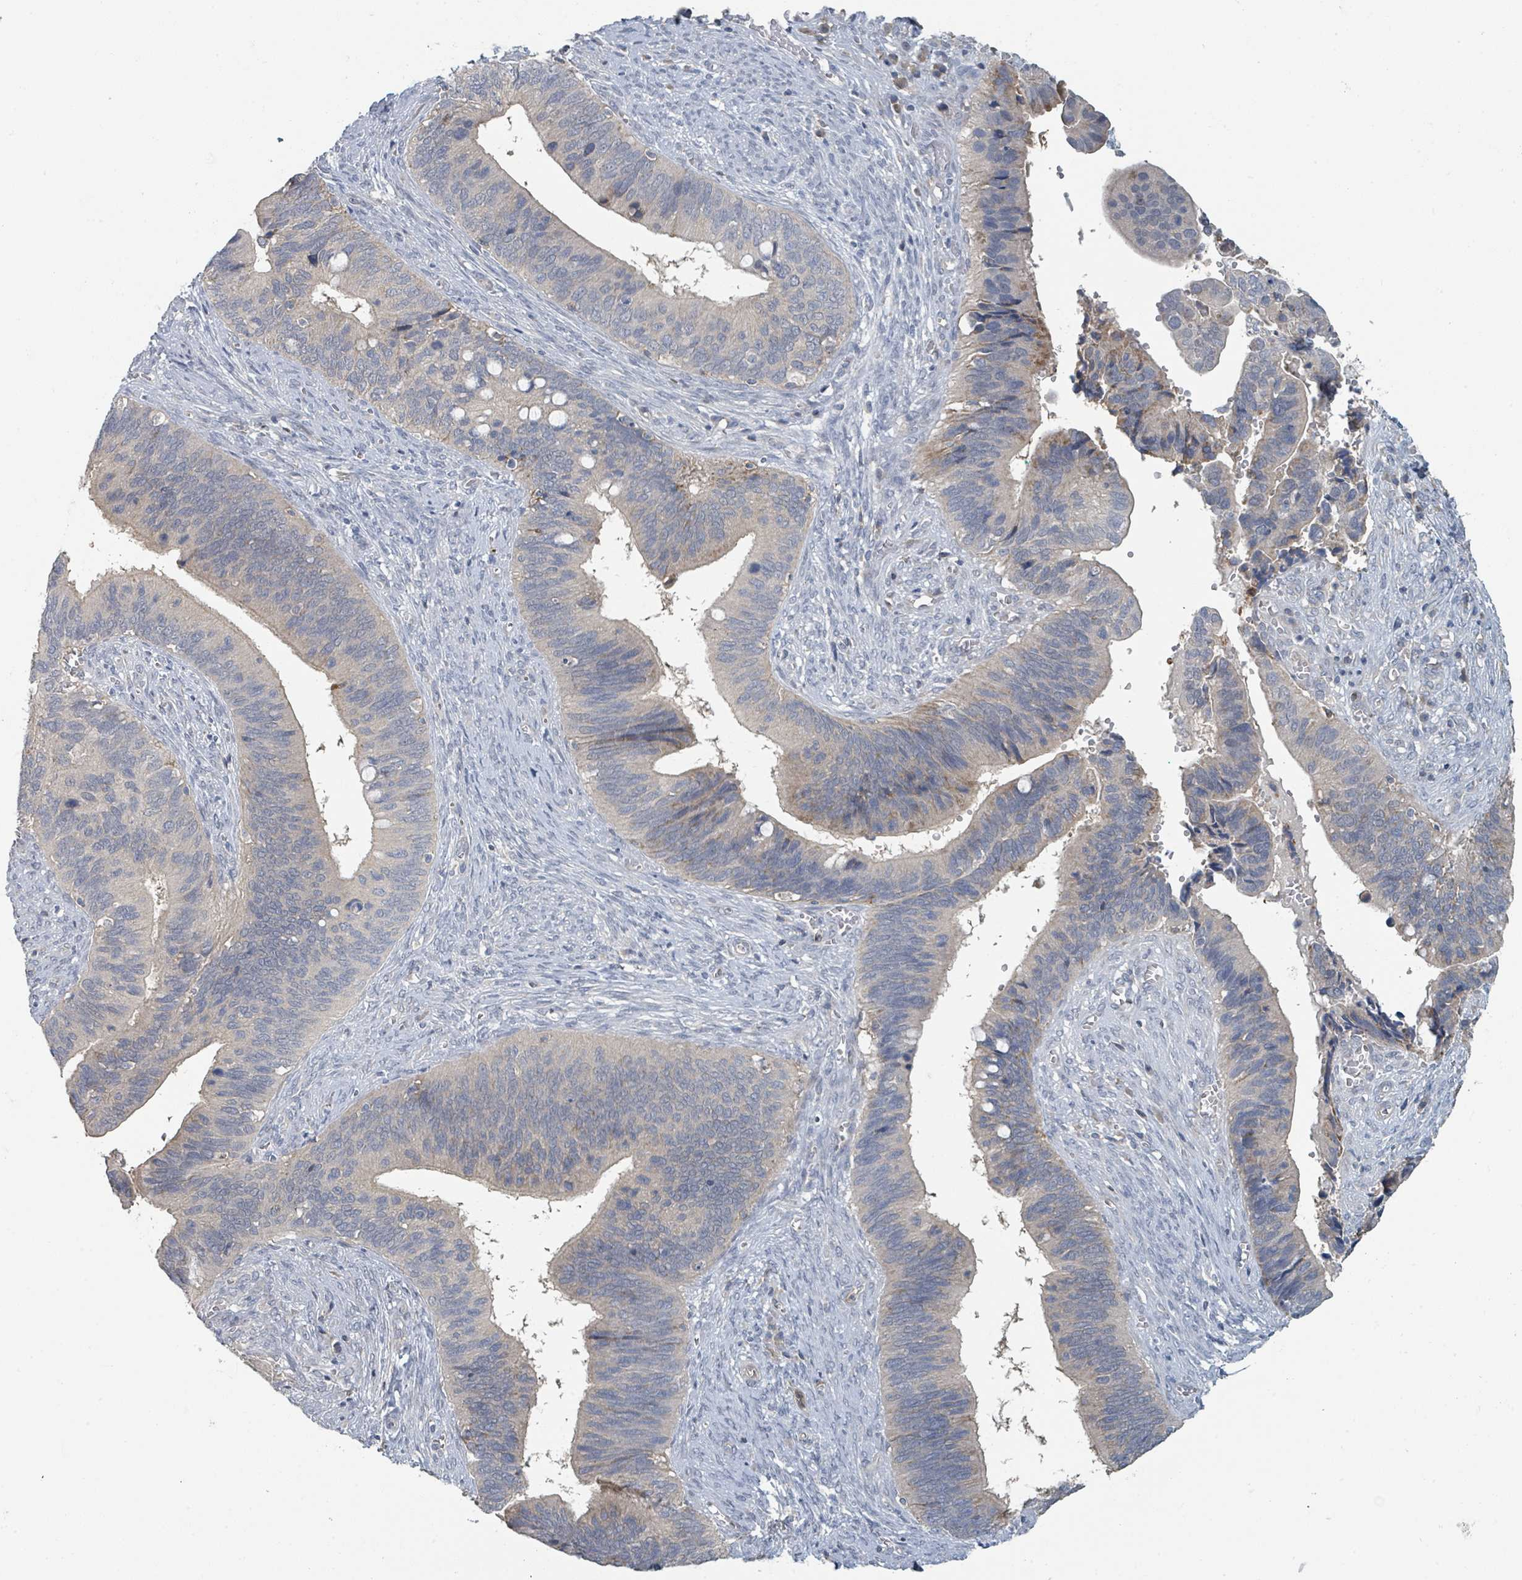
{"staining": {"intensity": "weak", "quantity": "<25%", "location": "cytoplasmic/membranous"}, "tissue": "cervical cancer", "cell_type": "Tumor cells", "image_type": "cancer", "snomed": [{"axis": "morphology", "description": "Adenocarcinoma, NOS"}, {"axis": "topography", "description": "Cervix"}], "caption": "Immunohistochemistry of human cervical cancer (adenocarcinoma) displays no staining in tumor cells.", "gene": "LRRC42", "patient": {"sex": "female", "age": 42}}